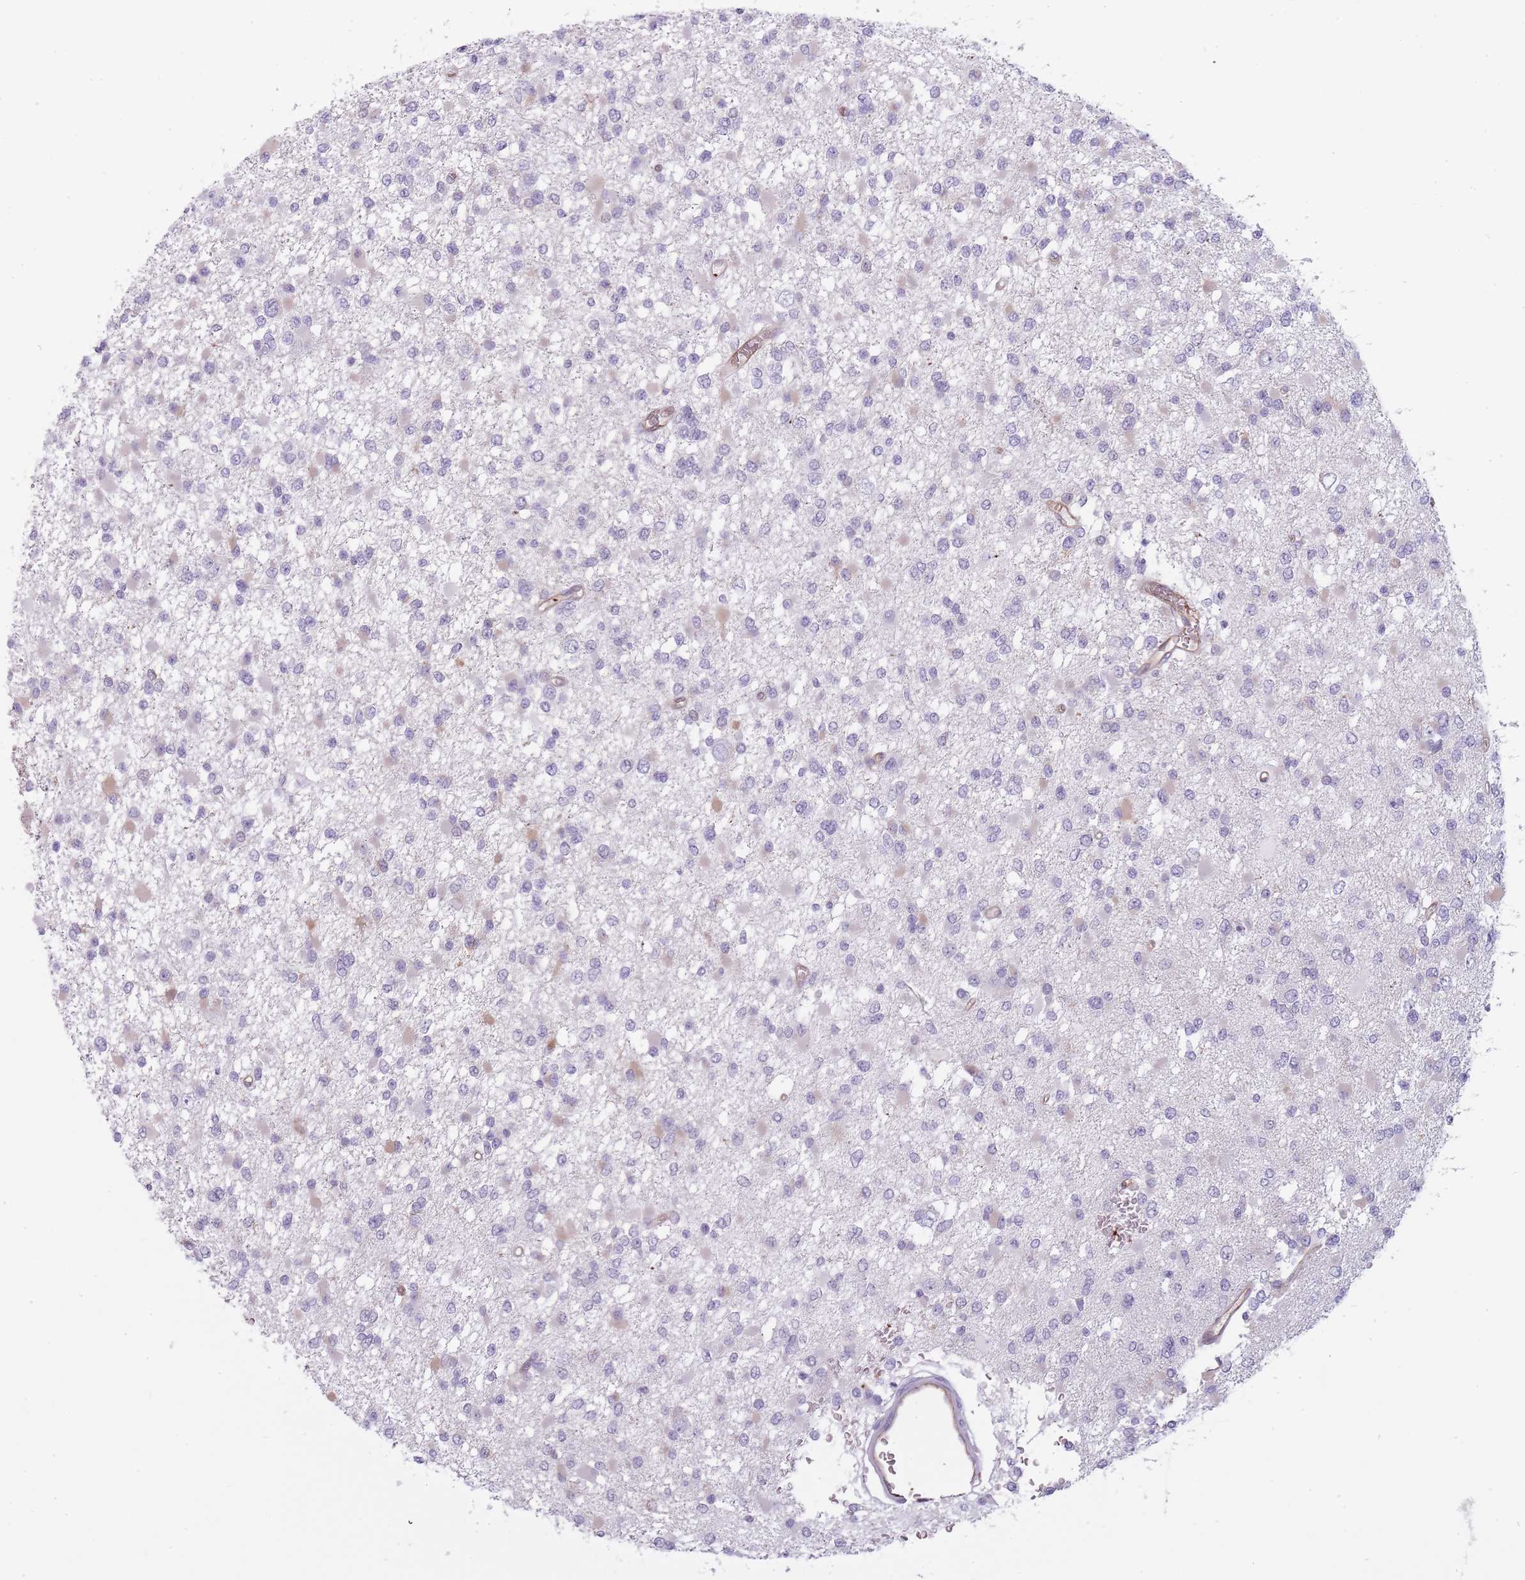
{"staining": {"intensity": "negative", "quantity": "none", "location": "none"}, "tissue": "glioma", "cell_type": "Tumor cells", "image_type": "cancer", "snomed": [{"axis": "morphology", "description": "Glioma, malignant, Low grade"}, {"axis": "topography", "description": "Brain"}], "caption": "A photomicrograph of malignant glioma (low-grade) stained for a protein reveals no brown staining in tumor cells.", "gene": "NDST2", "patient": {"sex": "female", "age": 22}}